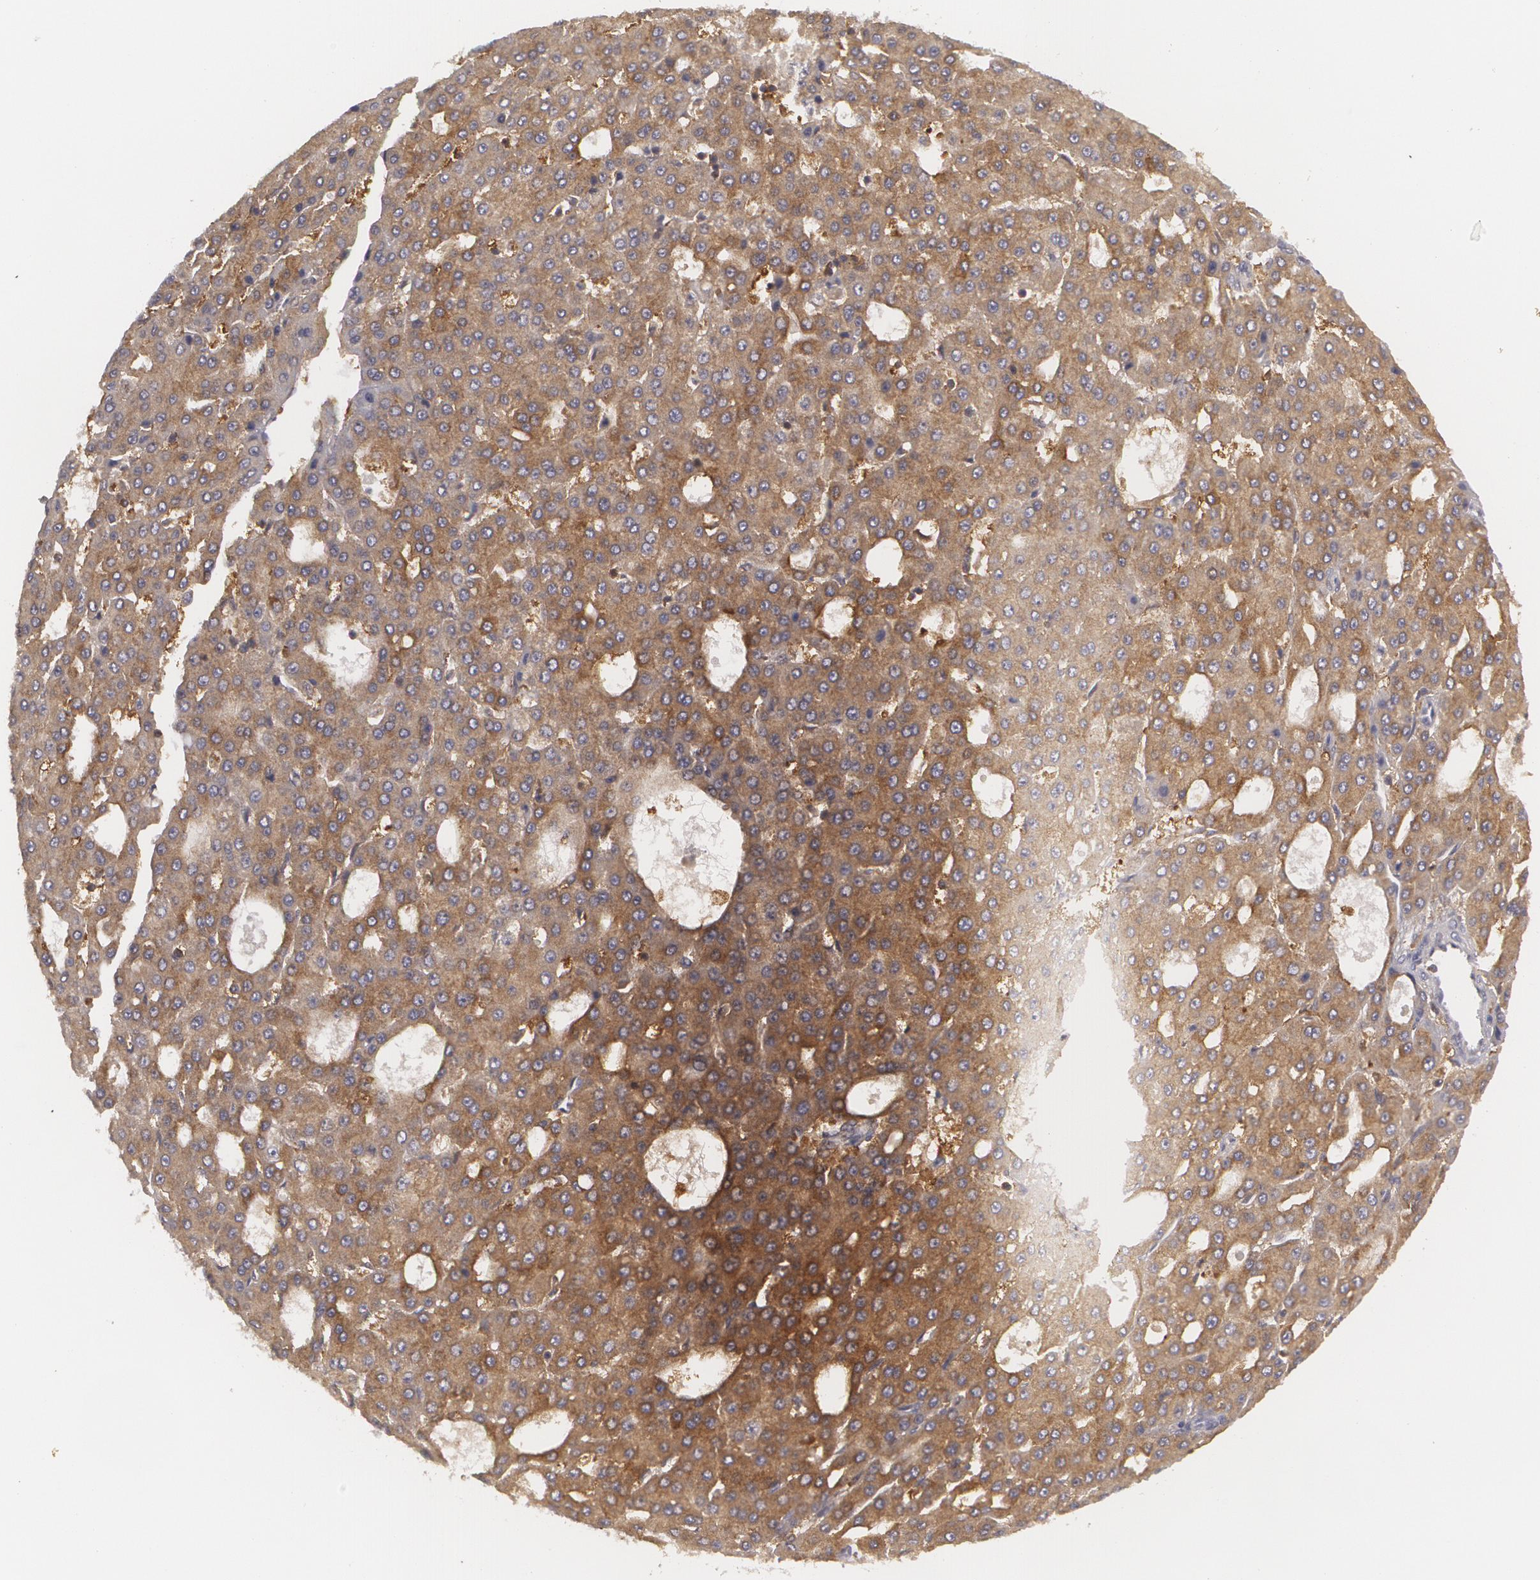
{"staining": {"intensity": "moderate", "quantity": ">75%", "location": "cytoplasmic/membranous"}, "tissue": "liver cancer", "cell_type": "Tumor cells", "image_type": "cancer", "snomed": [{"axis": "morphology", "description": "Carcinoma, Hepatocellular, NOS"}, {"axis": "topography", "description": "Liver"}], "caption": "A histopathology image of liver hepatocellular carcinoma stained for a protein reveals moderate cytoplasmic/membranous brown staining in tumor cells.", "gene": "BIN1", "patient": {"sex": "male", "age": 47}}